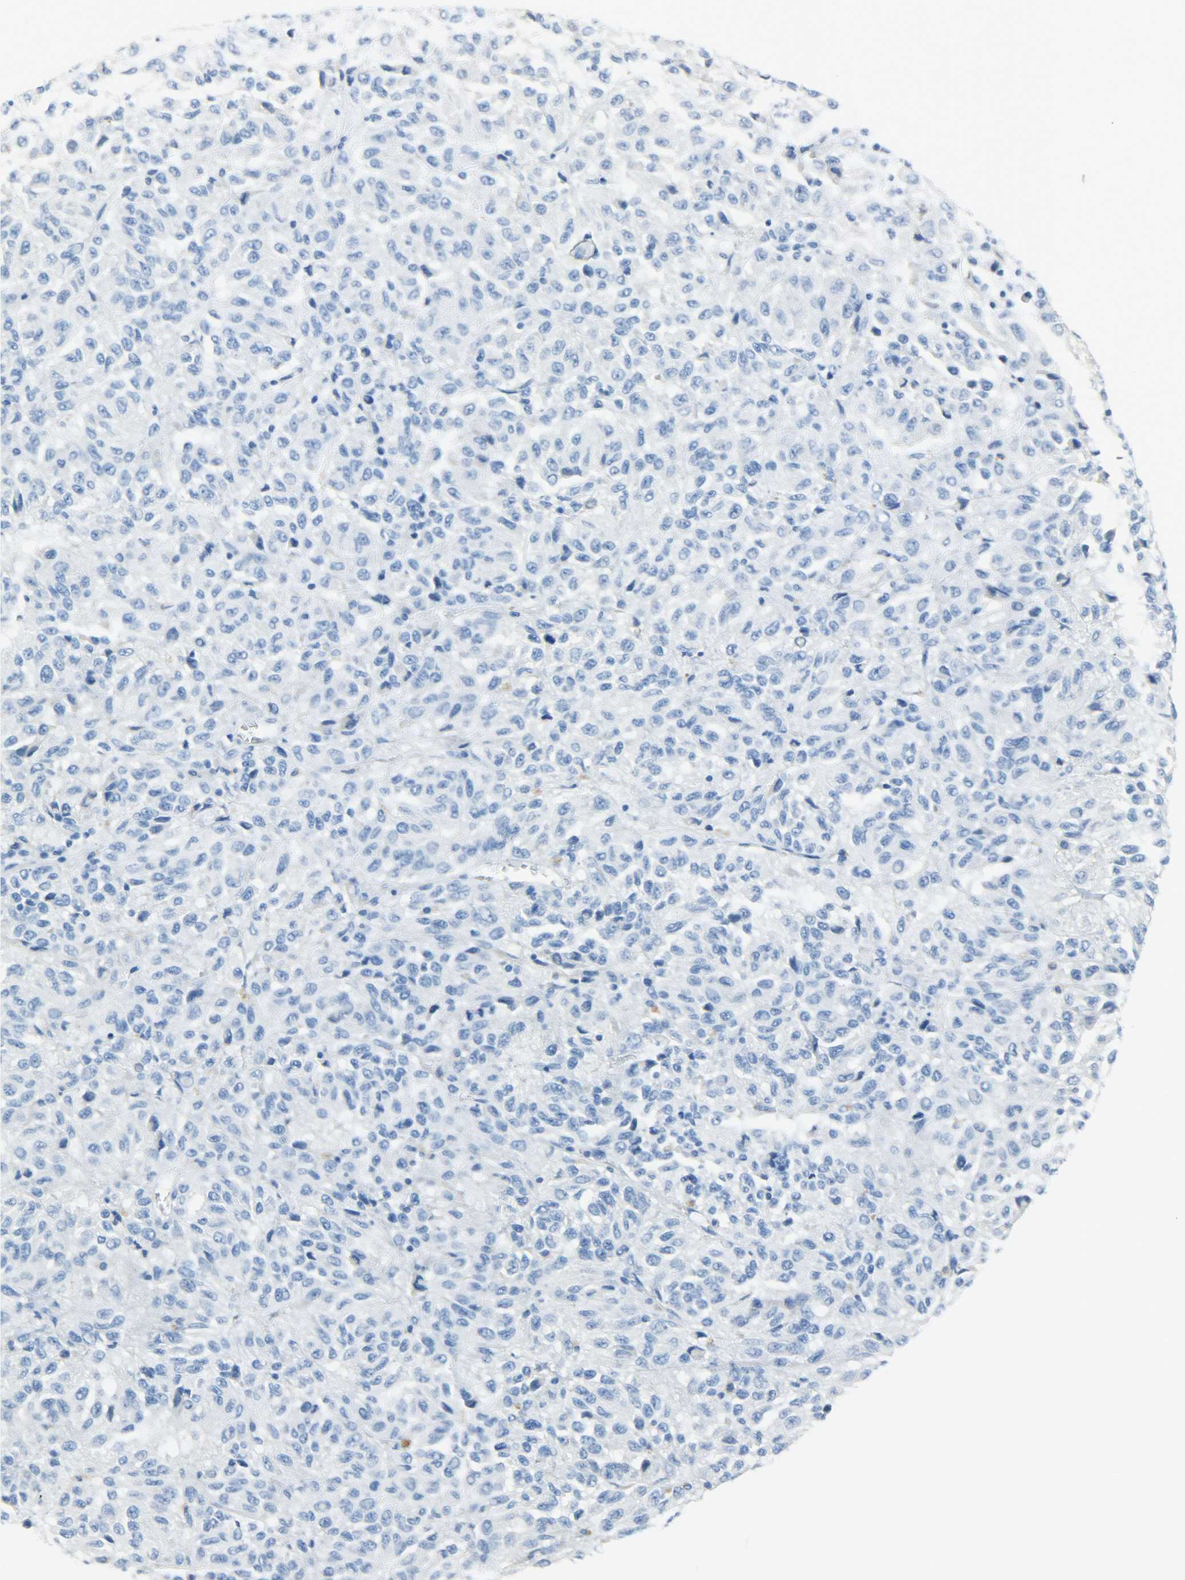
{"staining": {"intensity": "negative", "quantity": "none", "location": "none"}, "tissue": "melanoma", "cell_type": "Tumor cells", "image_type": "cancer", "snomed": [{"axis": "morphology", "description": "Malignant melanoma, Metastatic site"}, {"axis": "topography", "description": "Lung"}], "caption": "The micrograph exhibits no significant positivity in tumor cells of malignant melanoma (metastatic site).", "gene": "CRP", "patient": {"sex": "male", "age": 64}}